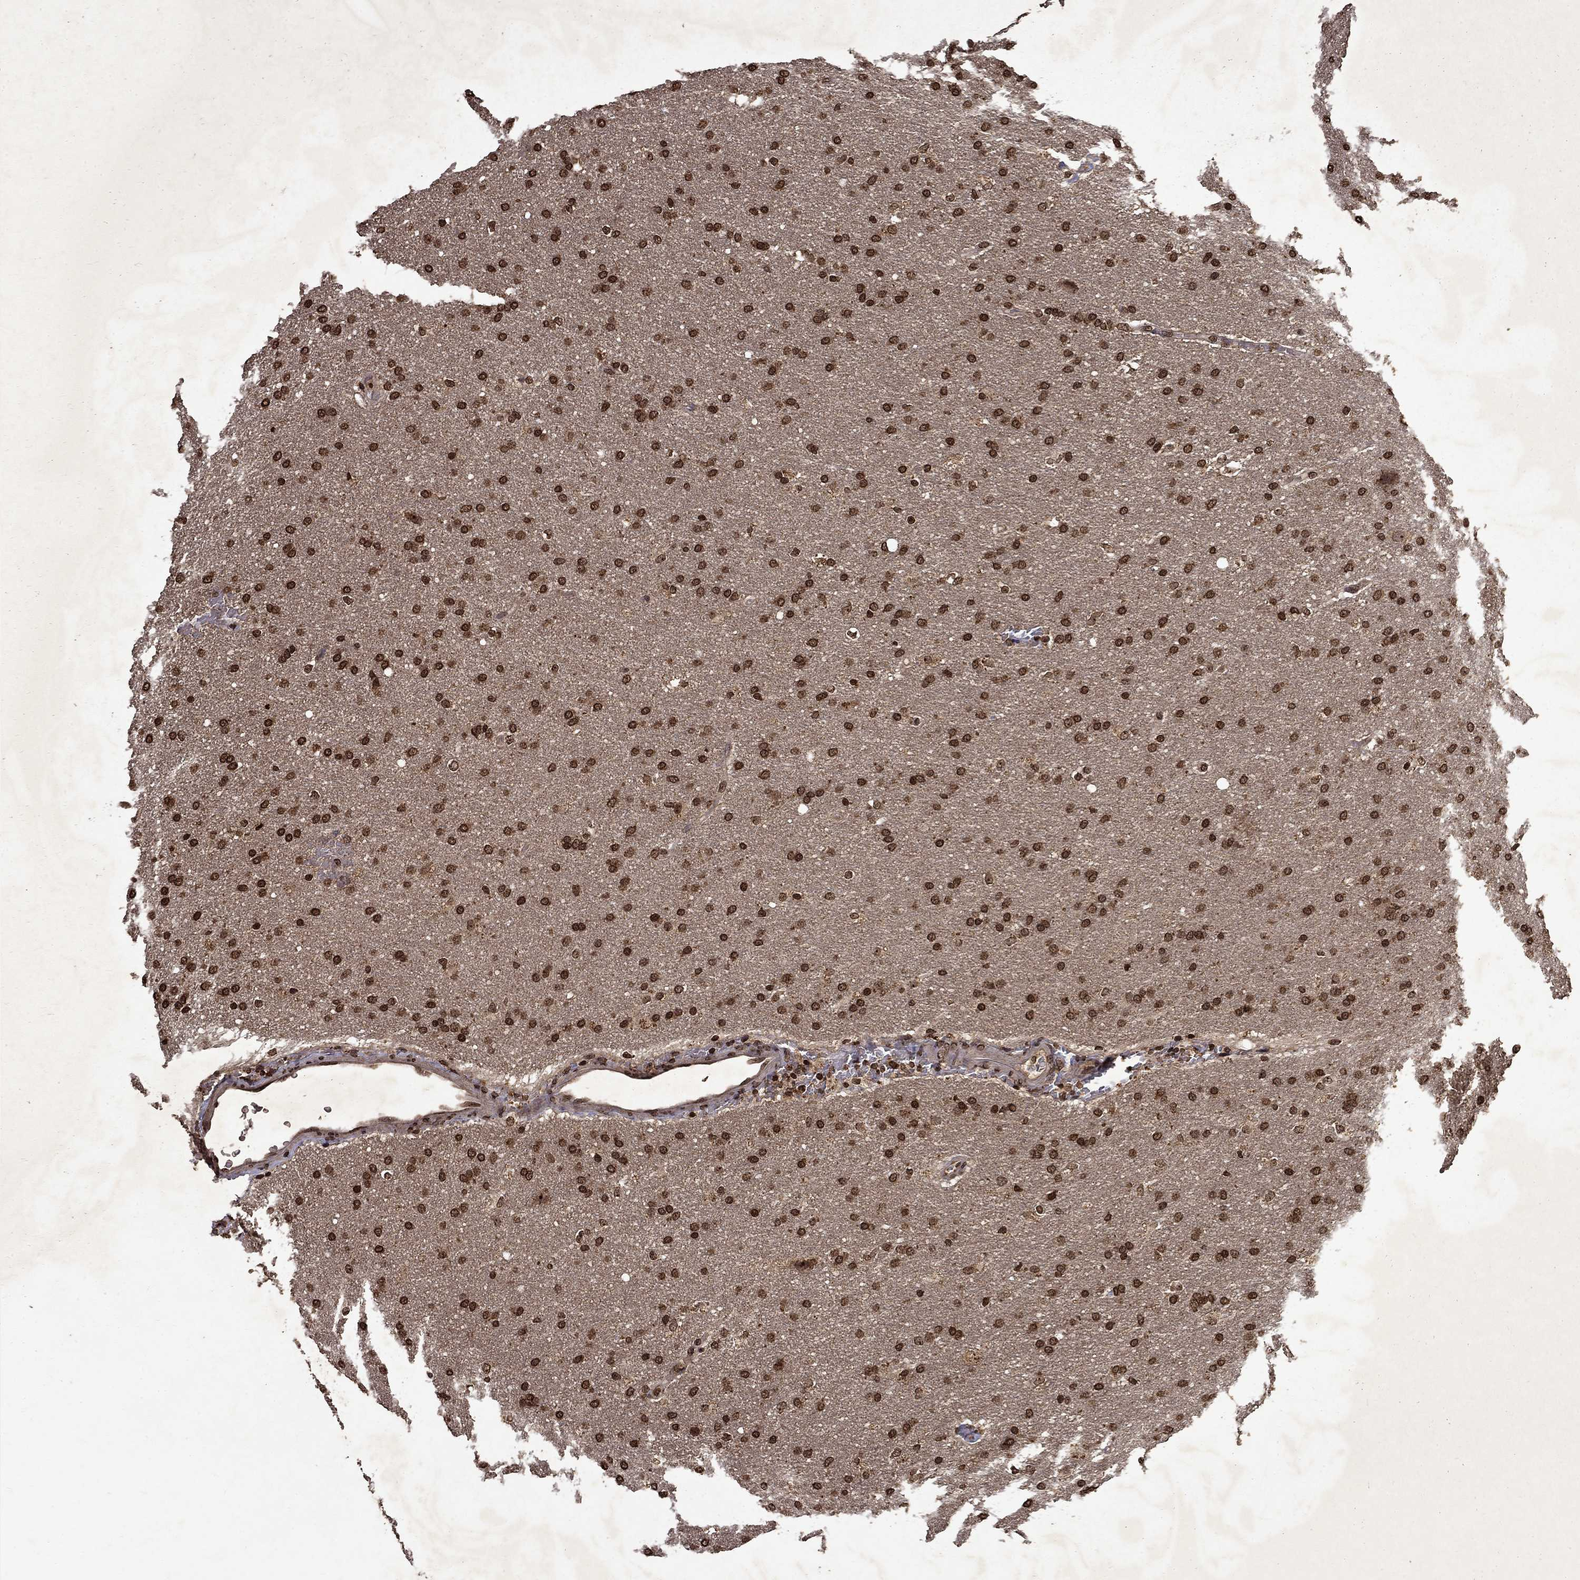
{"staining": {"intensity": "strong", "quantity": ">75%", "location": "nuclear"}, "tissue": "glioma", "cell_type": "Tumor cells", "image_type": "cancer", "snomed": [{"axis": "morphology", "description": "Glioma, malignant, Low grade"}, {"axis": "topography", "description": "Brain"}], "caption": "Malignant low-grade glioma stained with a protein marker reveals strong staining in tumor cells.", "gene": "PIN4", "patient": {"sex": "female", "age": 37}}